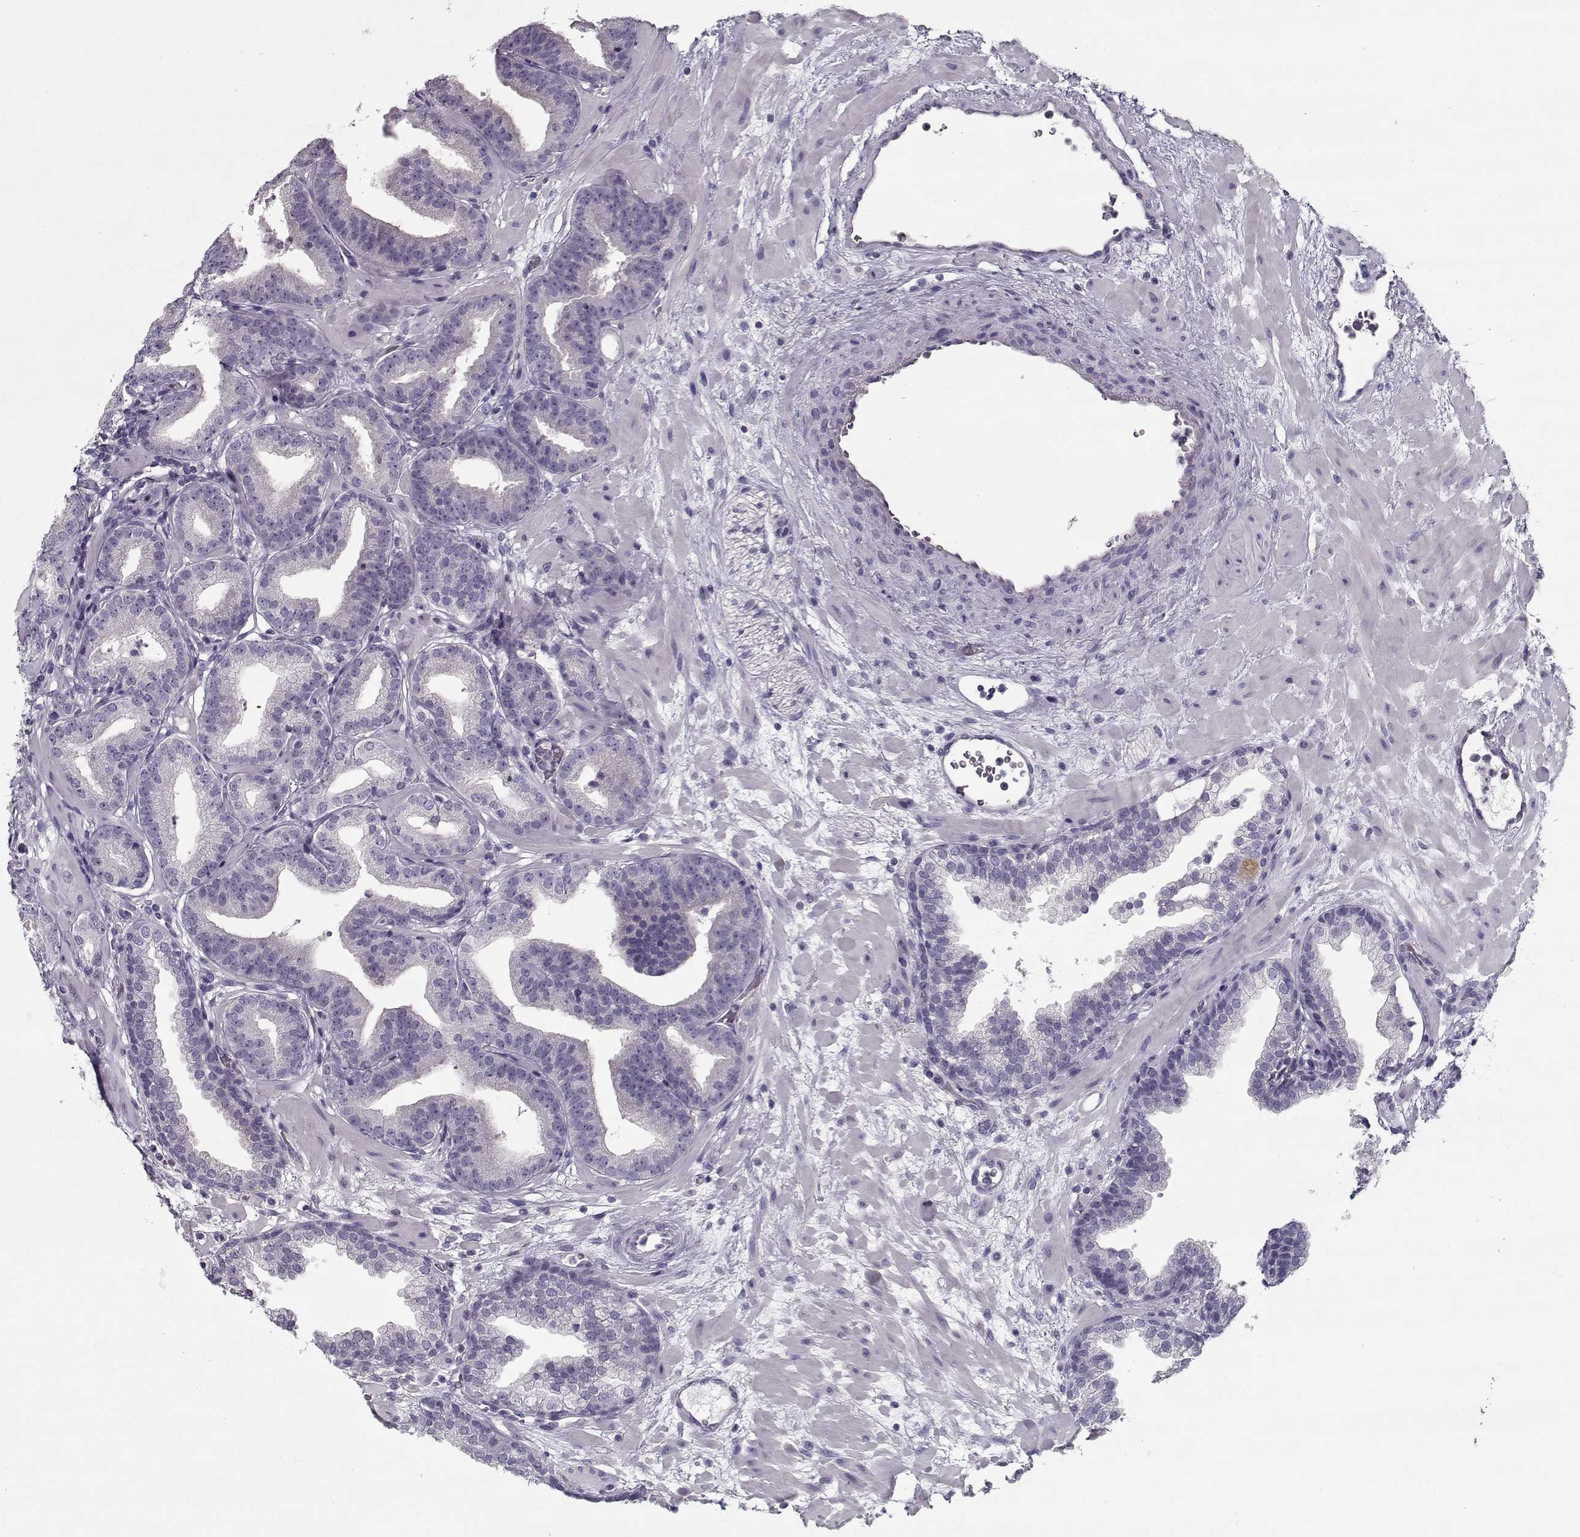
{"staining": {"intensity": "negative", "quantity": "none", "location": "none"}, "tissue": "prostate cancer", "cell_type": "Tumor cells", "image_type": "cancer", "snomed": [{"axis": "morphology", "description": "Adenocarcinoma, Low grade"}, {"axis": "topography", "description": "Prostate"}], "caption": "Image shows no significant protein staining in tumor cells of prostate low-grade adenocarcinoma. (Brightfield microscopy of DAB immunohistochemistry (IHC) at high magnification).", "gene": "CCDC136", "patient": {"sex": "male", "age": 68}}